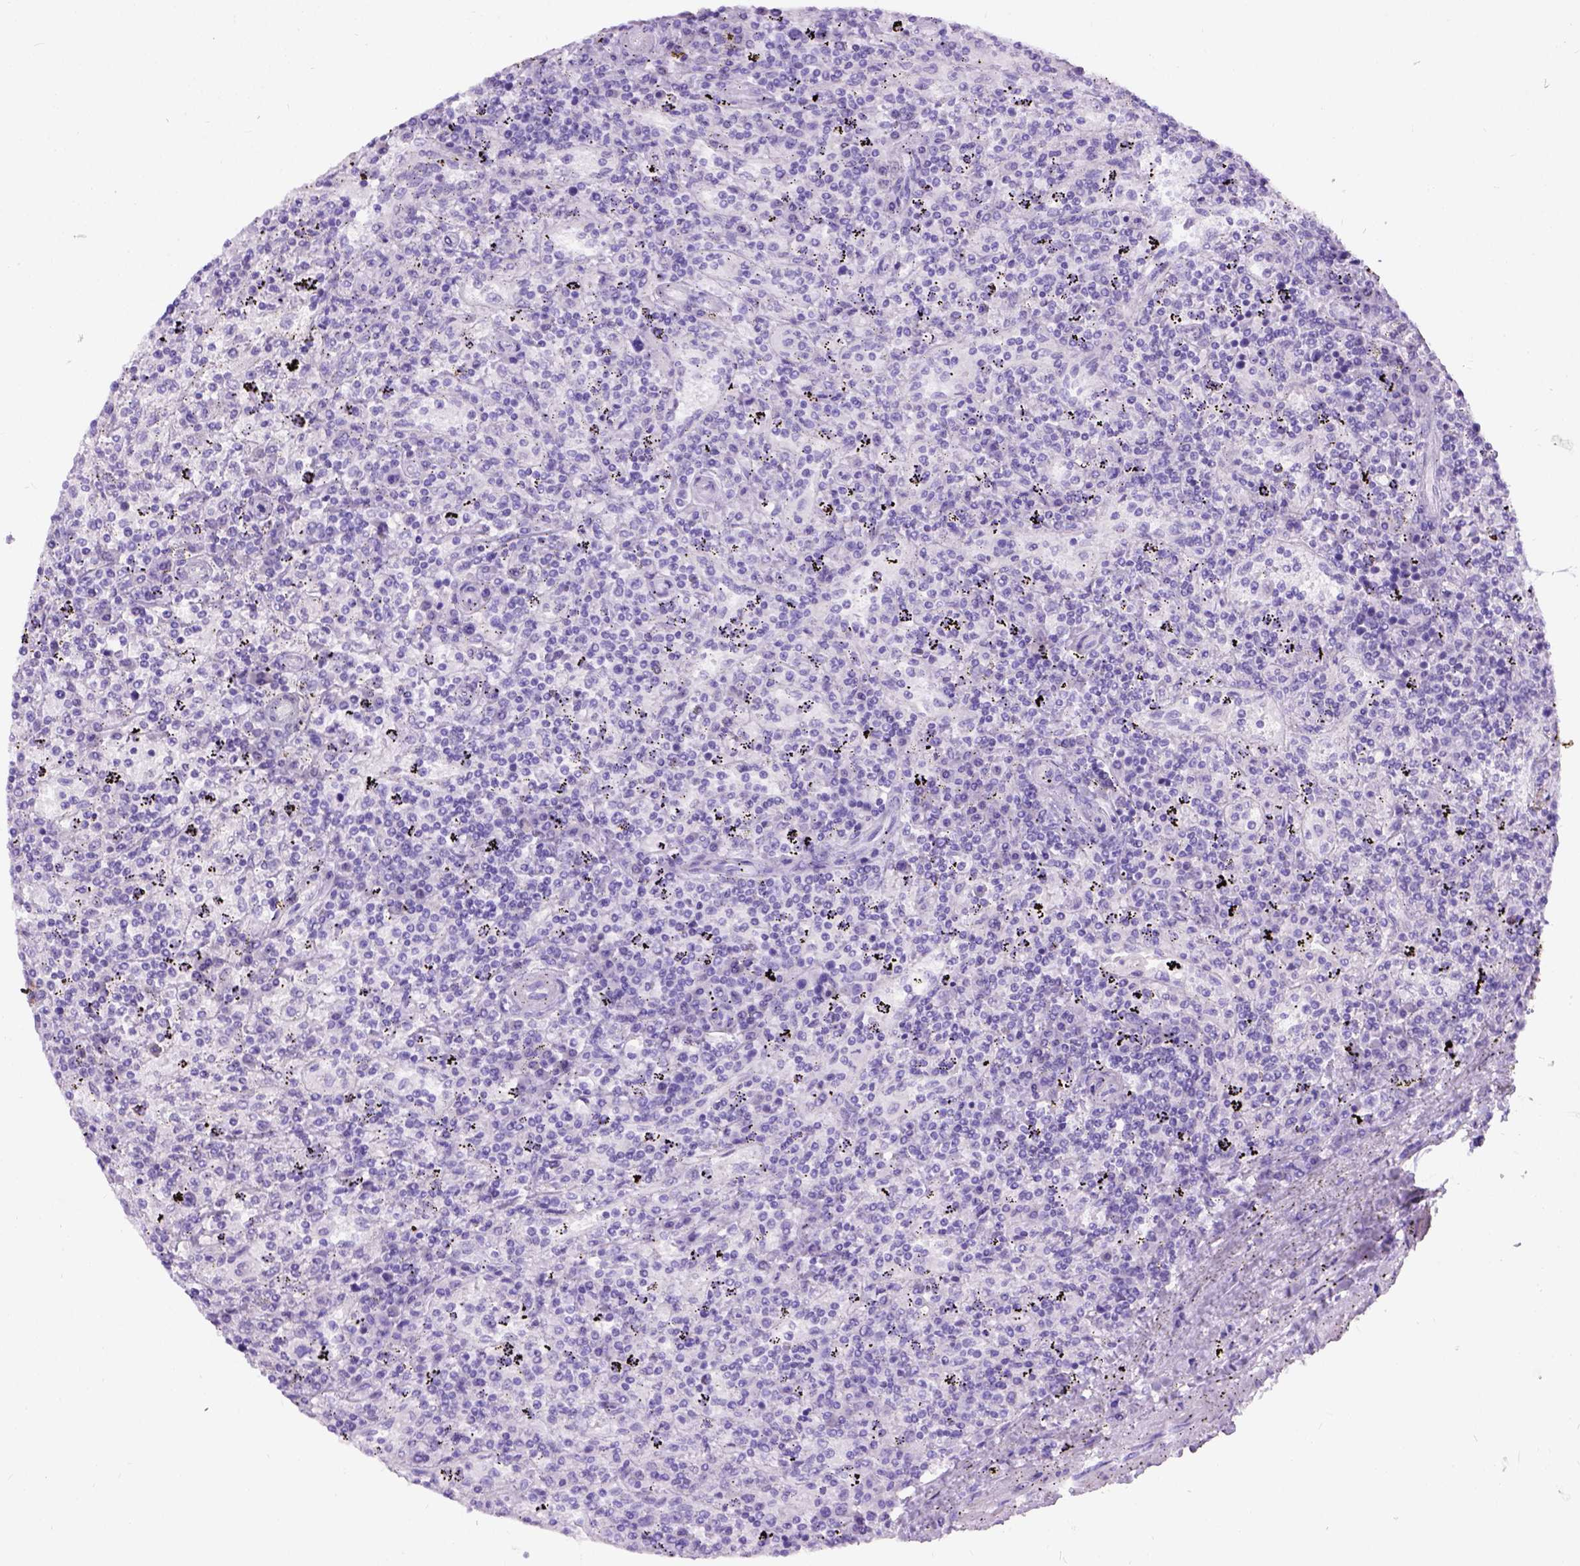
{"staining": {"intensity": "negative", "quantity": "none", "location": "none"}, "tissue": "lymphoma", "cell_type": "Tumor cells", "image_type": "cancer", "snomed": [{"axis": "morphology", "description": "Malignant lymphoma, non-Hodgkin's type, Low grade"}, {"axis": "topography", "description": "Spleen"}], "caption": "Low-grade malignant lymphoma, non-Hodgkin's type was stained to show a protein in brown. There is no significant positivity in tumor cells.", "gene": "C7orf57", "patient": {"sex": "male", "age": 62}}